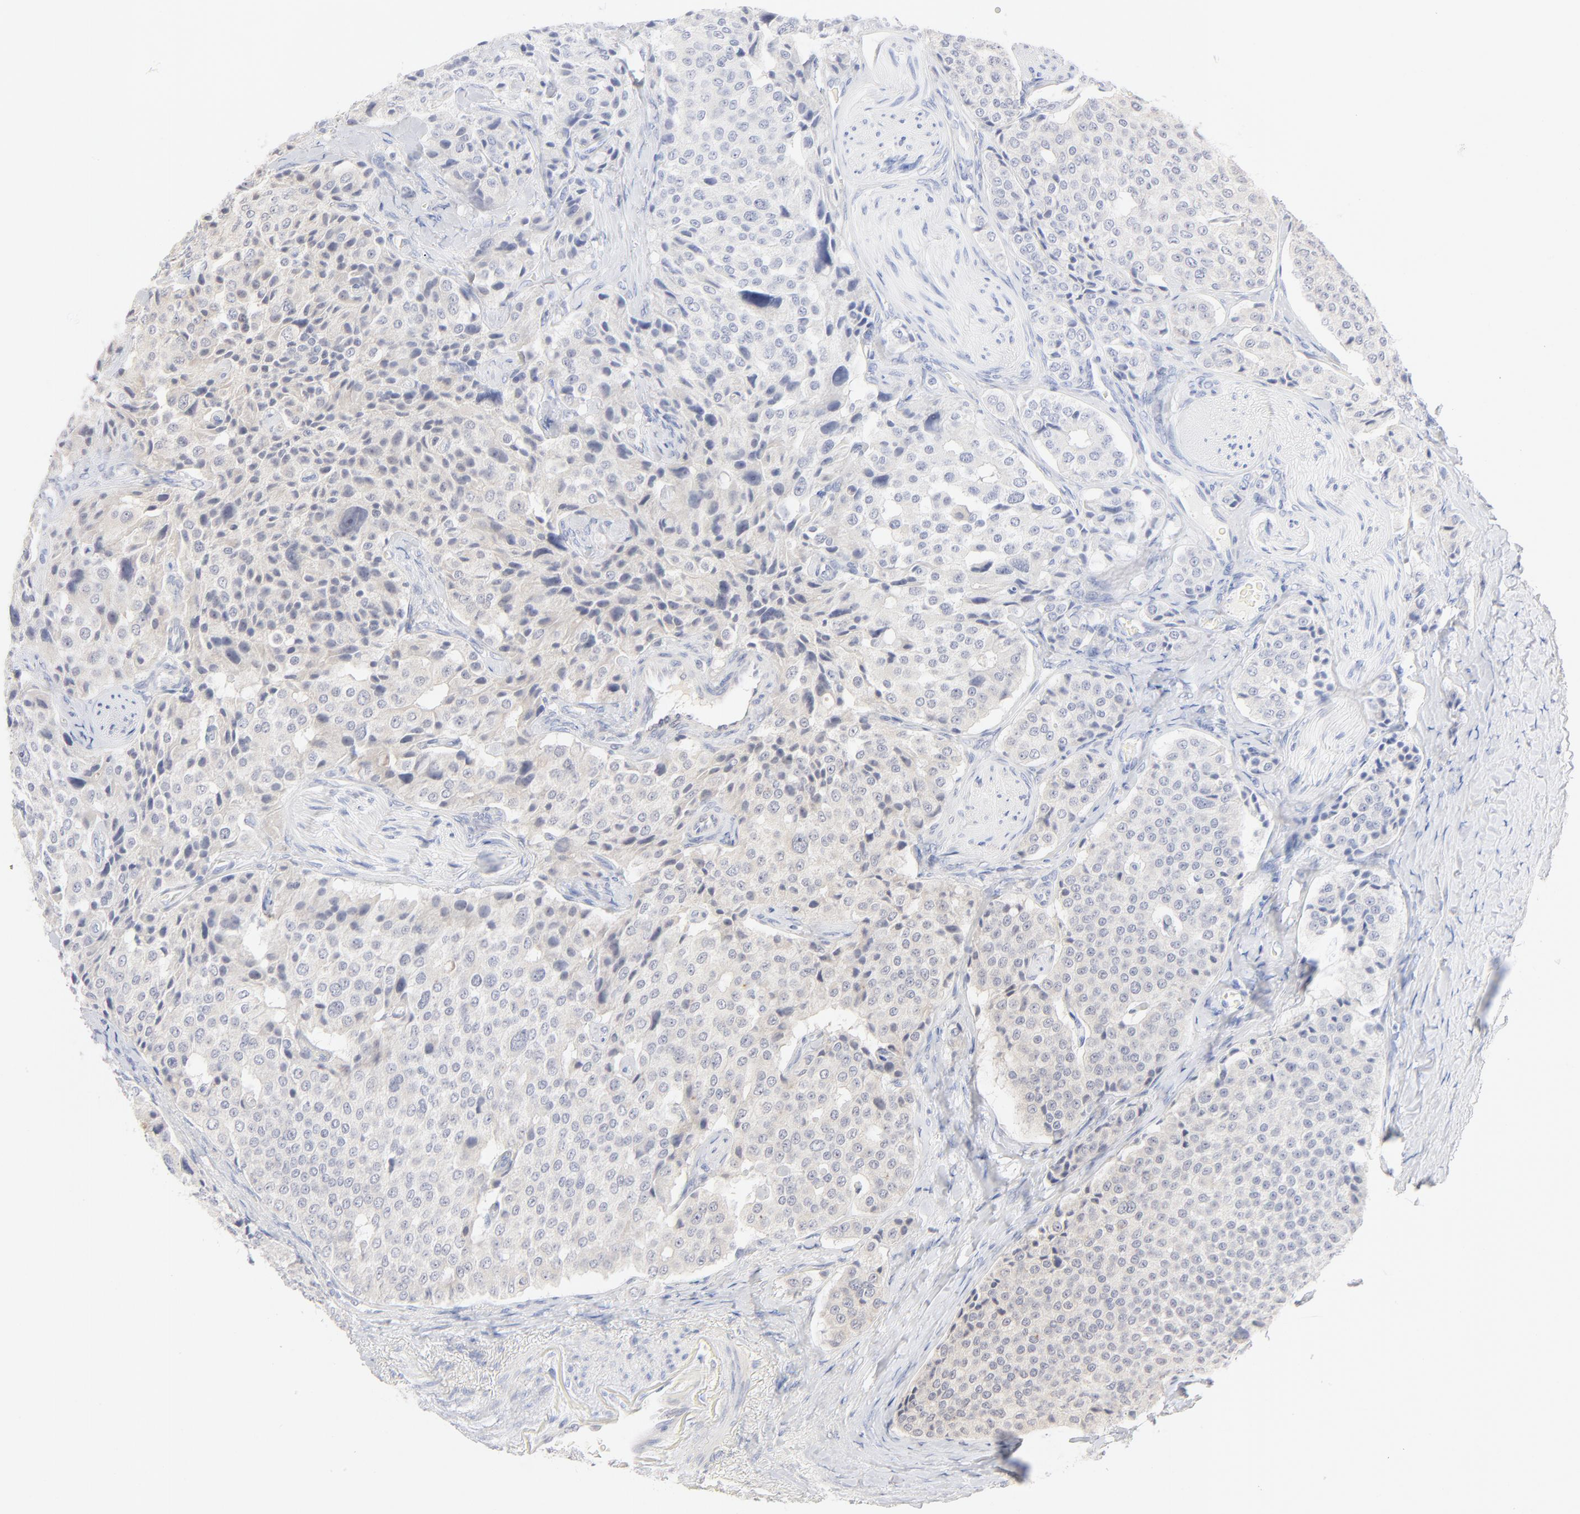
{"staining": {"intensity": "weak", "quantity": "25%-75%", "location": "cytoplasmic/membranous"}, "tissue": "carcinoid", "cell_type": "Tumor cells", "image_type": "cancer", "snomed": [{"axis": "morphology", "description": "Carcinoid, malignant, NOS"}, {"axis": "topography", "description": "Colon"}], "caption": "The histopathology image displays immunohistochemical staining of carcinoid. There is weak cytoplasmic/membranous staining is appreciated in approximately 25%-75% of tumor cells.", "gene": "ONECUT1", "patient": {"sex": "female", "age": 61}}